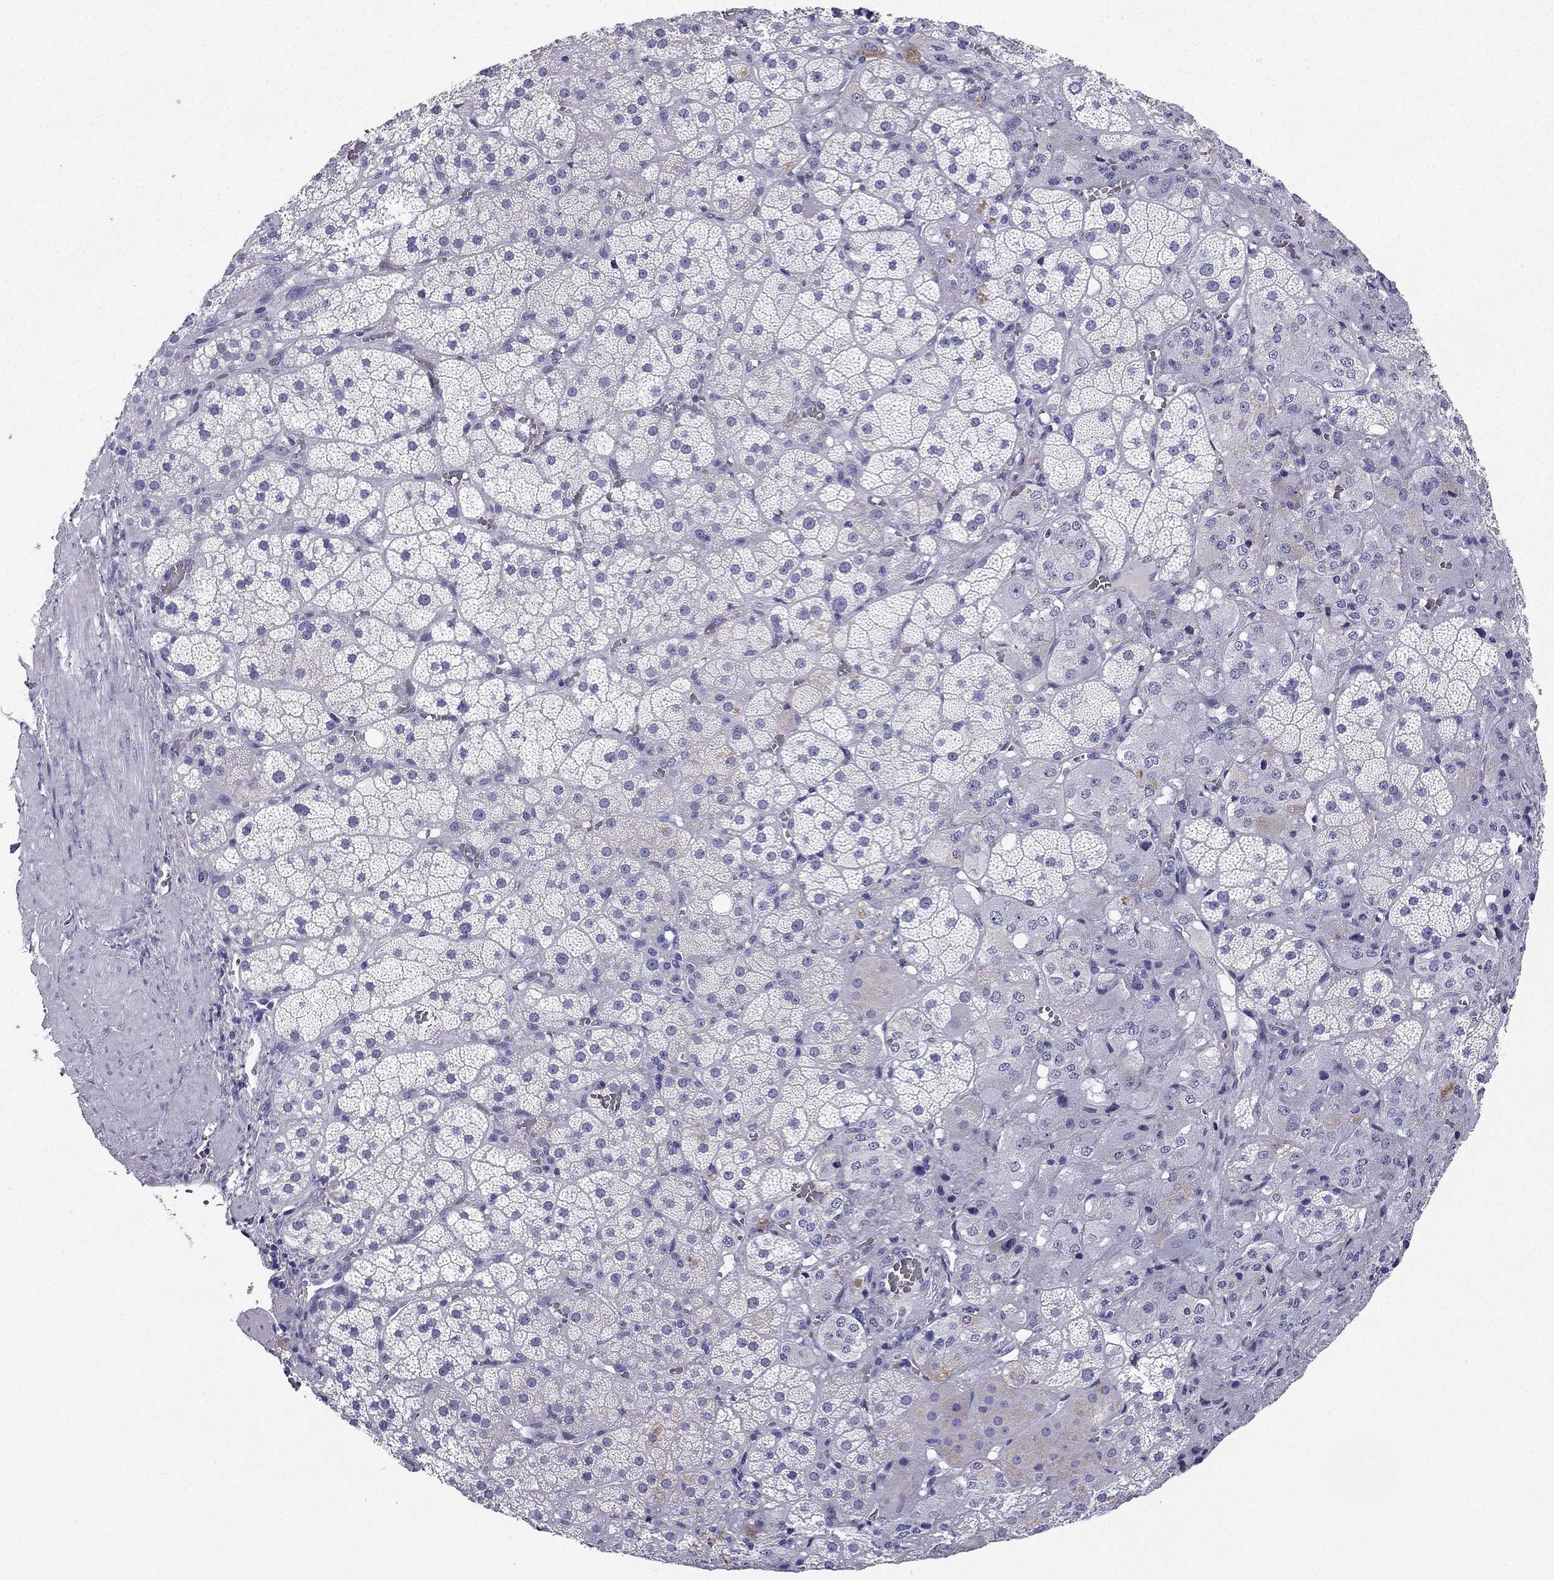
{"staining": {"intensity": "negative", "quantity": "none", "location": "none"}, "tissue": "adrenal gland", "cell_type": "Glandular cells", "image_type": "normal", "snomed": [{"axis": "morphology", "description": "Normal tissue, NOS"}, {"axis": "topography", "description": "Adrenal gland"}], "caption": "This is an IHC histopathology image of unremarkable adrenal gland. There is no expression in glandular cells.", "gene": "NPTX1", "patient": {"sex": "male", "age": 57}}